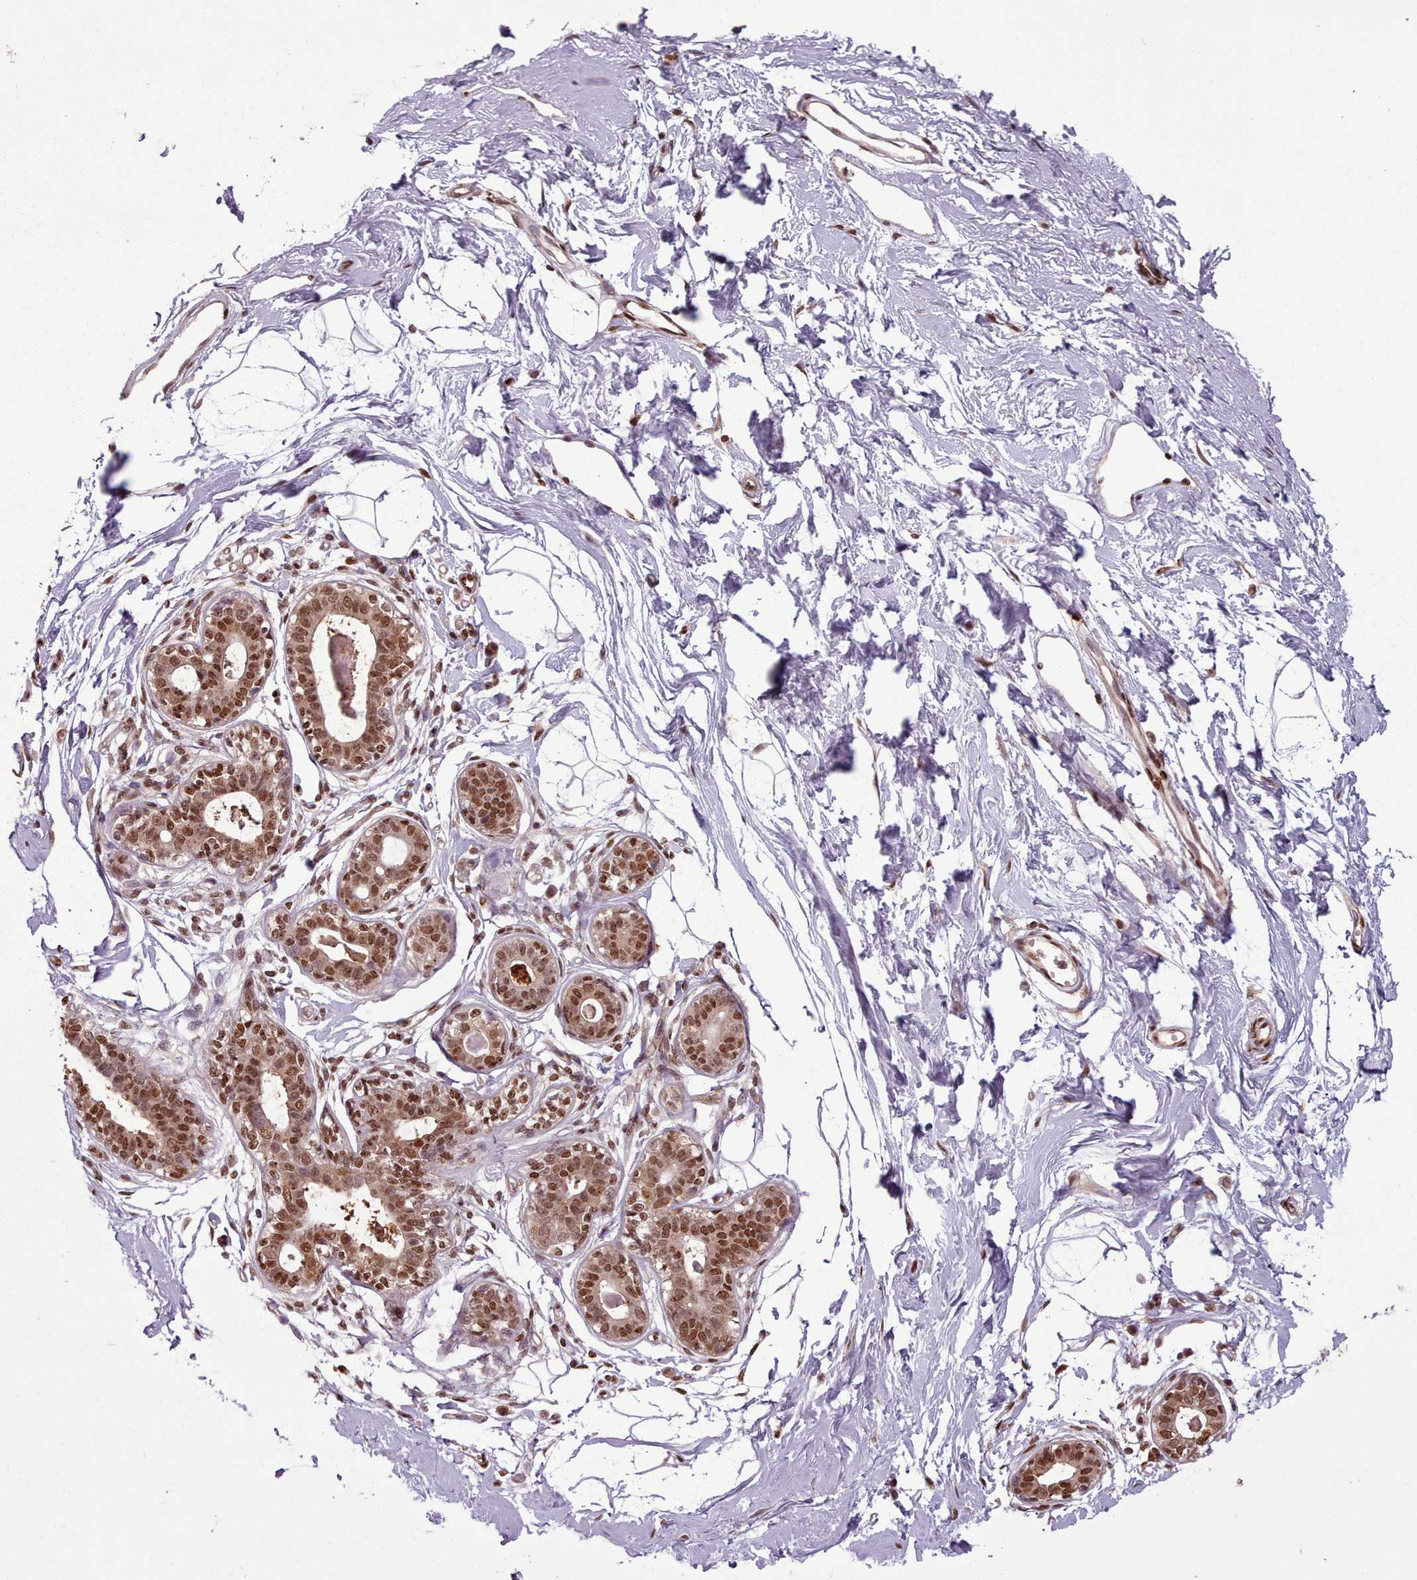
{"staining": {"intensity": "moderate", "quantity": ">75%", "location": "nuclear"}, "tissue": "breast", "cell_type": "Adipocytes", "image_type": "normal", "snomed": [{"axis": "morphology", "description": "Normal tissue, NOS"}, {"axis": "topography", "description": "Breast"}], "caption": "Brown immunohistochemical staining in normal human breast exhibits moderate nuclear staining in about >75% of adipocytes. The protein of interest is stained brown, and the nuclei are stained in blue (DAB (3,3'-diaminobenzidine) IHC with brightfield microscopy, high magnification).", "gene": "RPS27A", "patient": {"sex": "female", "age": 45}}